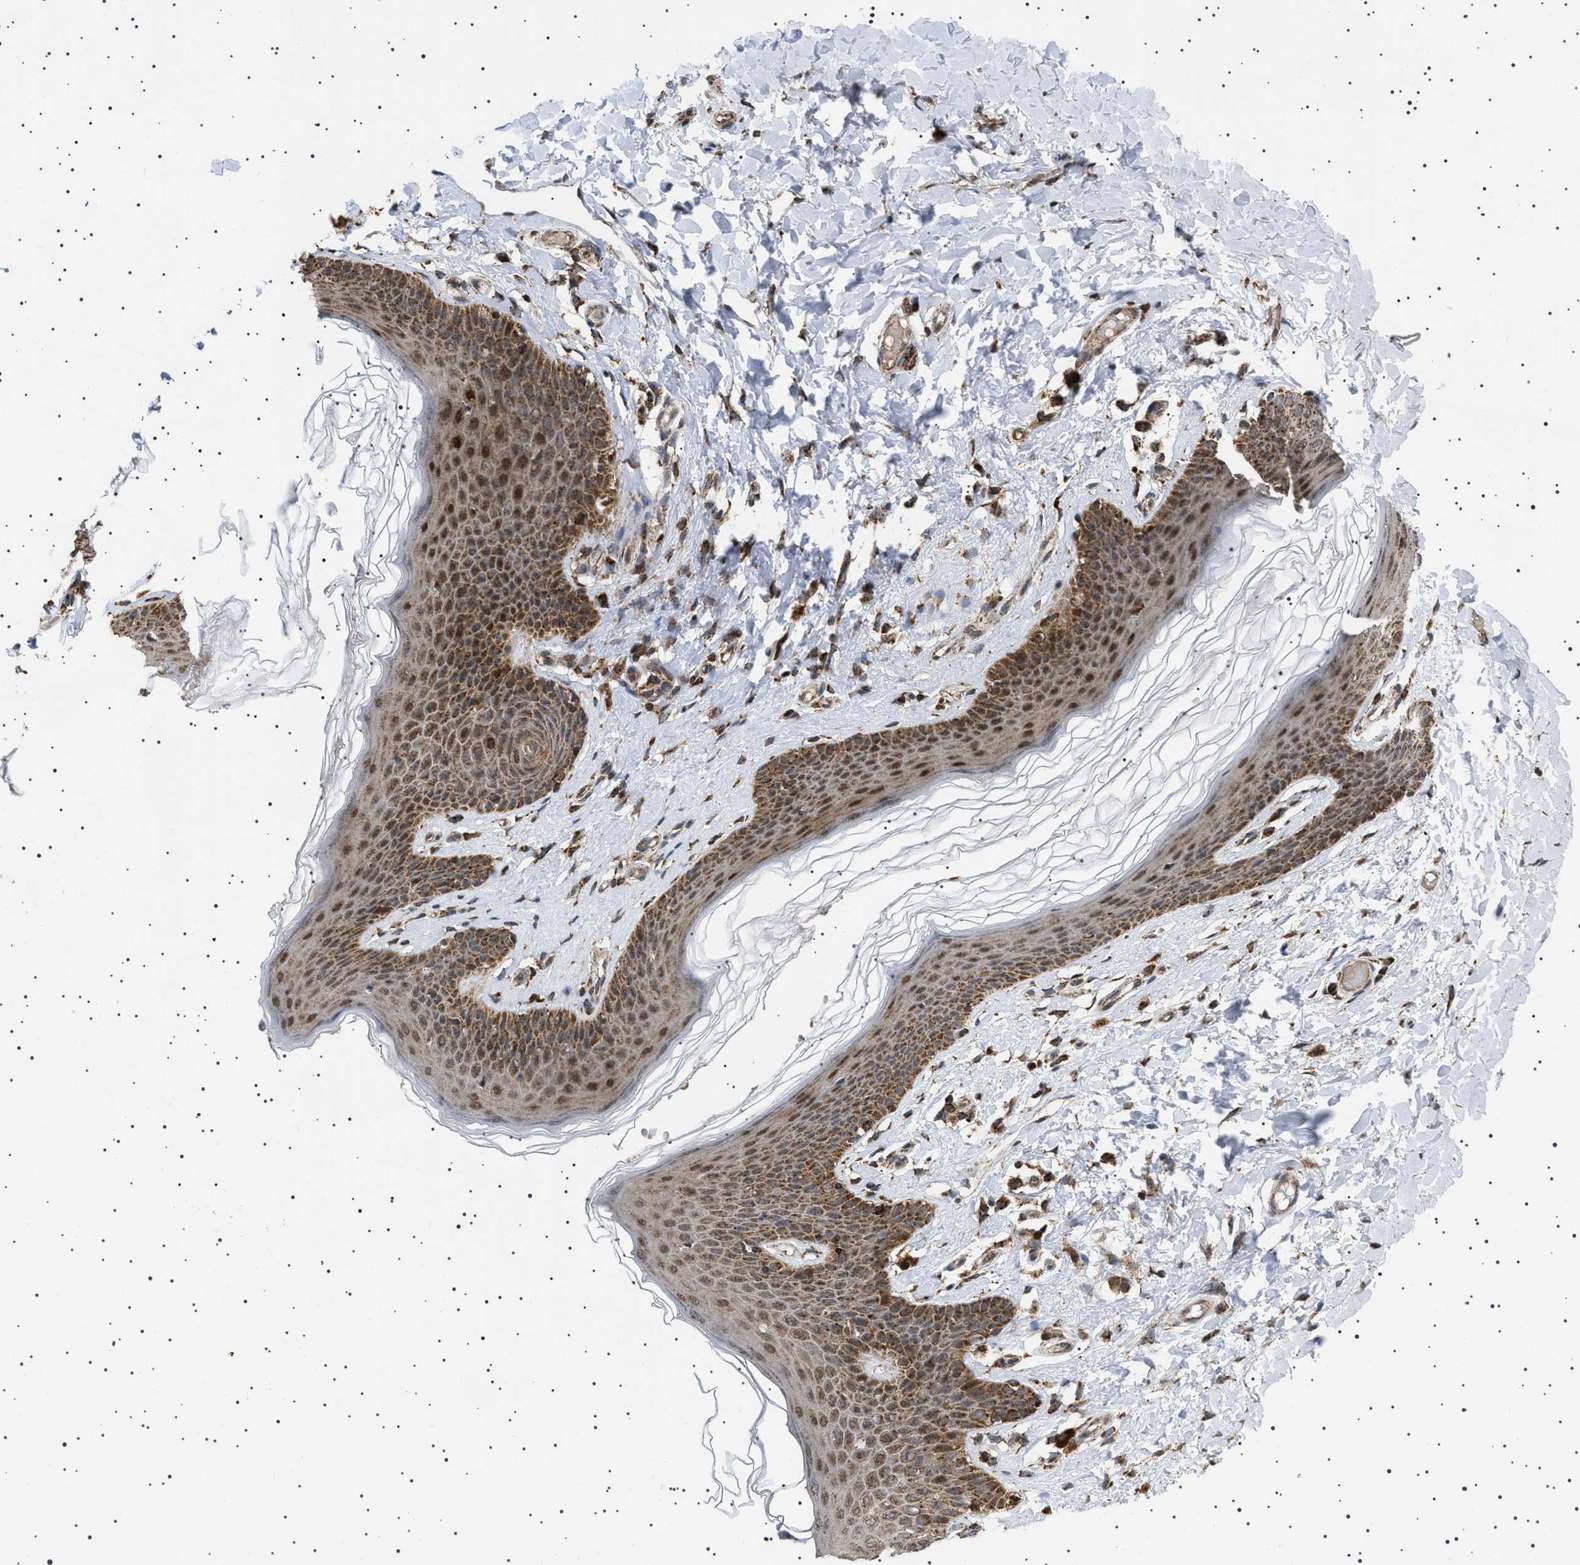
{"staining": {"intensity": "moderate", "quantity": ">75%", "location": "cytoplasmic/membranous,nuclear"}, "tissue": "skin", "cell_type": "Epidermal cells", "image_type": "normal", "snomed": [{"axis": "morphology", "description": "Normal tissue, NOS"}, {"axis": "topography", "description": "Vulva"}], "caption": "Immunohistochemical staining of benign human skin demonstrates moderate cytoplasmic/membranous,nuclear protein staining in about >75% of epidermal cells.", "gene": "MELK", "patient": {"sex": "female", "age": 66}}